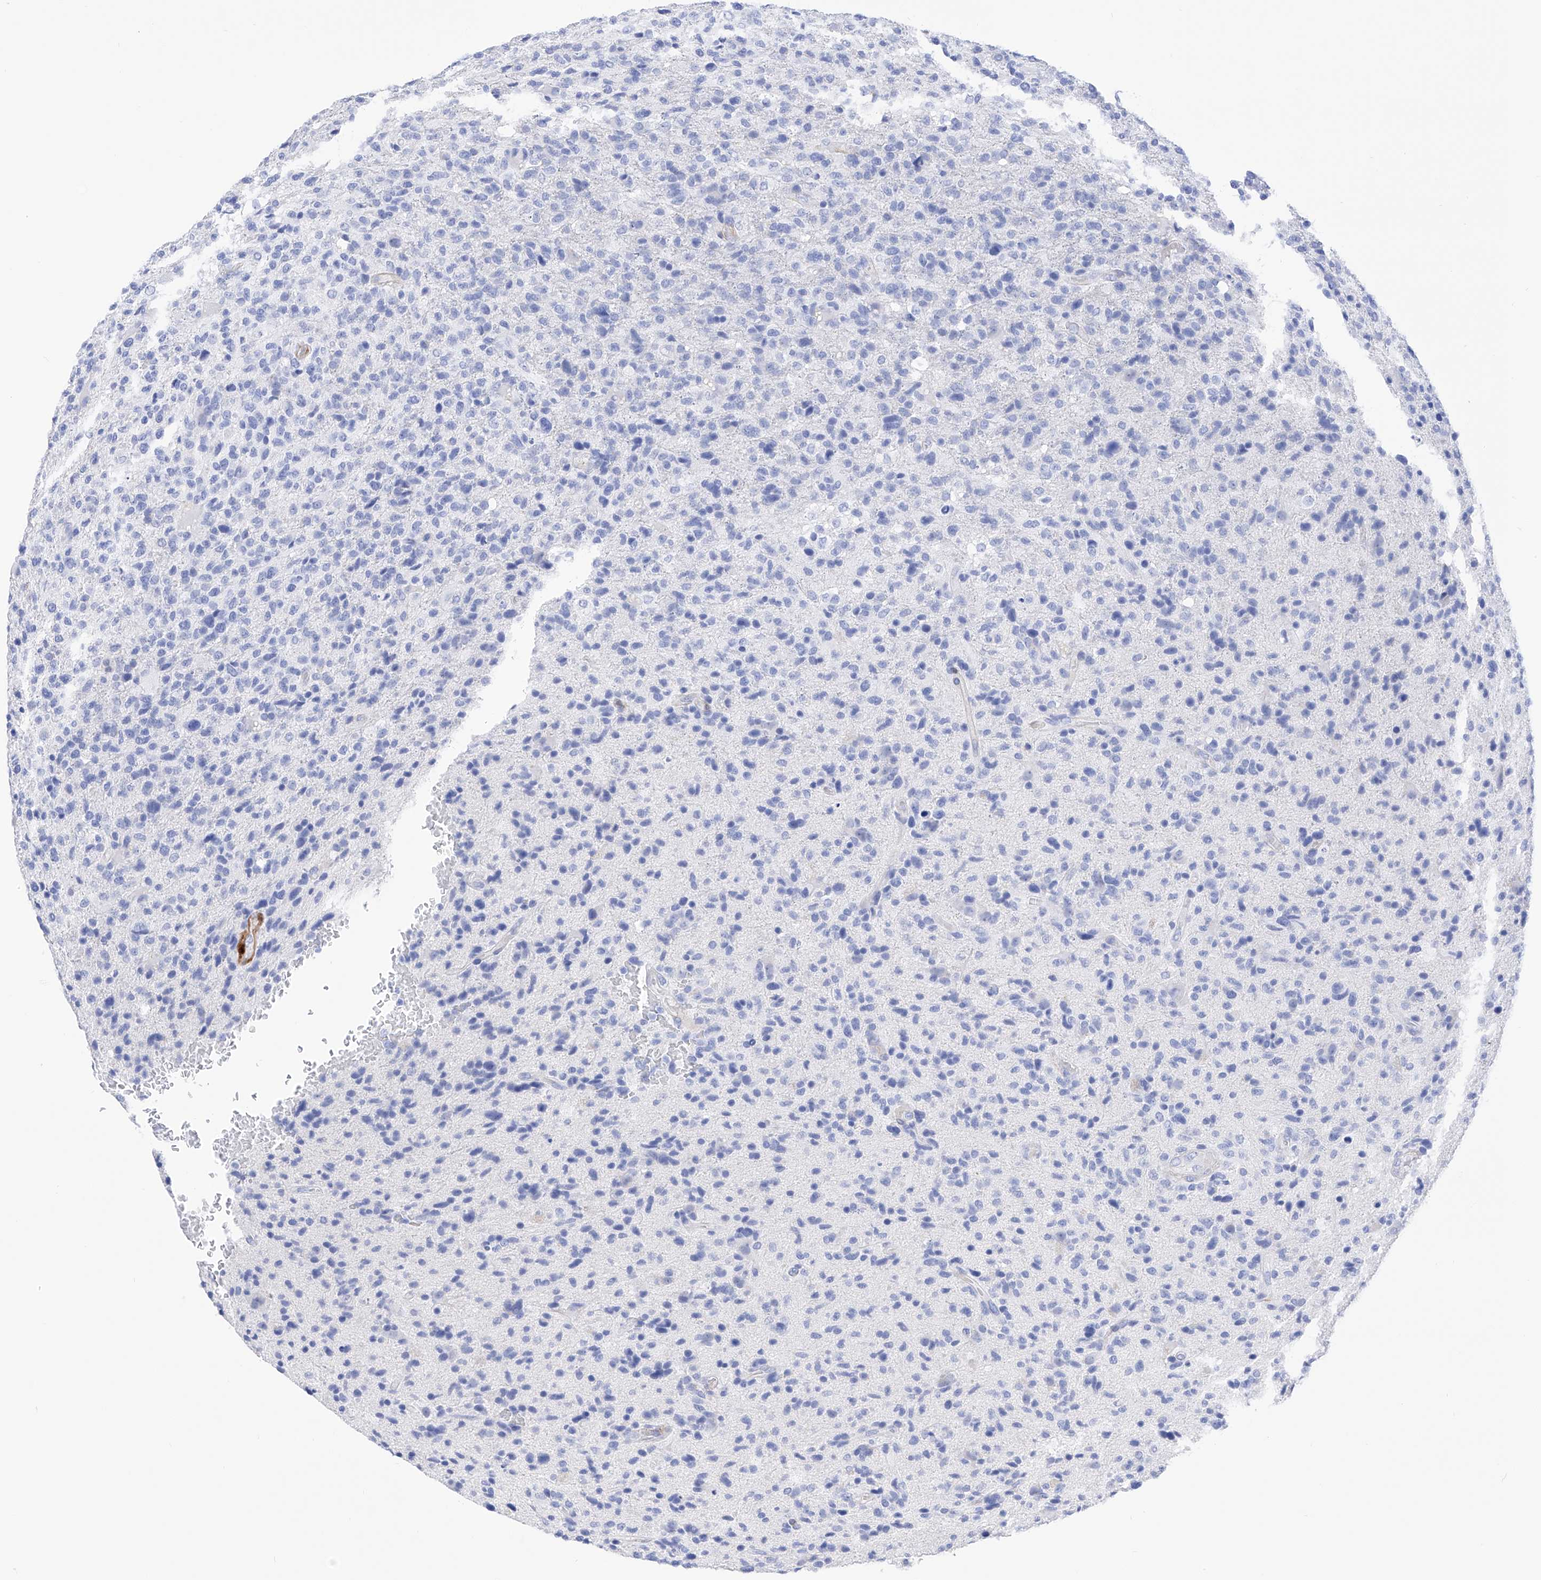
{"staining": {"intensity": "negative", "quantity": "none", "location": "none"}, "tissue": "glioma", "cell_type": "Tumor cells", "image_type": "cancer", "snomed": [{"axis": "morphology", "description": "Glioma, malignant, High grade"}, {"axis": "topography", "description": "Brain"}], "caption": "There is no significant positivity in tumor cells of glioma.", "gene": "TRPC7", "patient": {"sex": "male", "age": 72}}